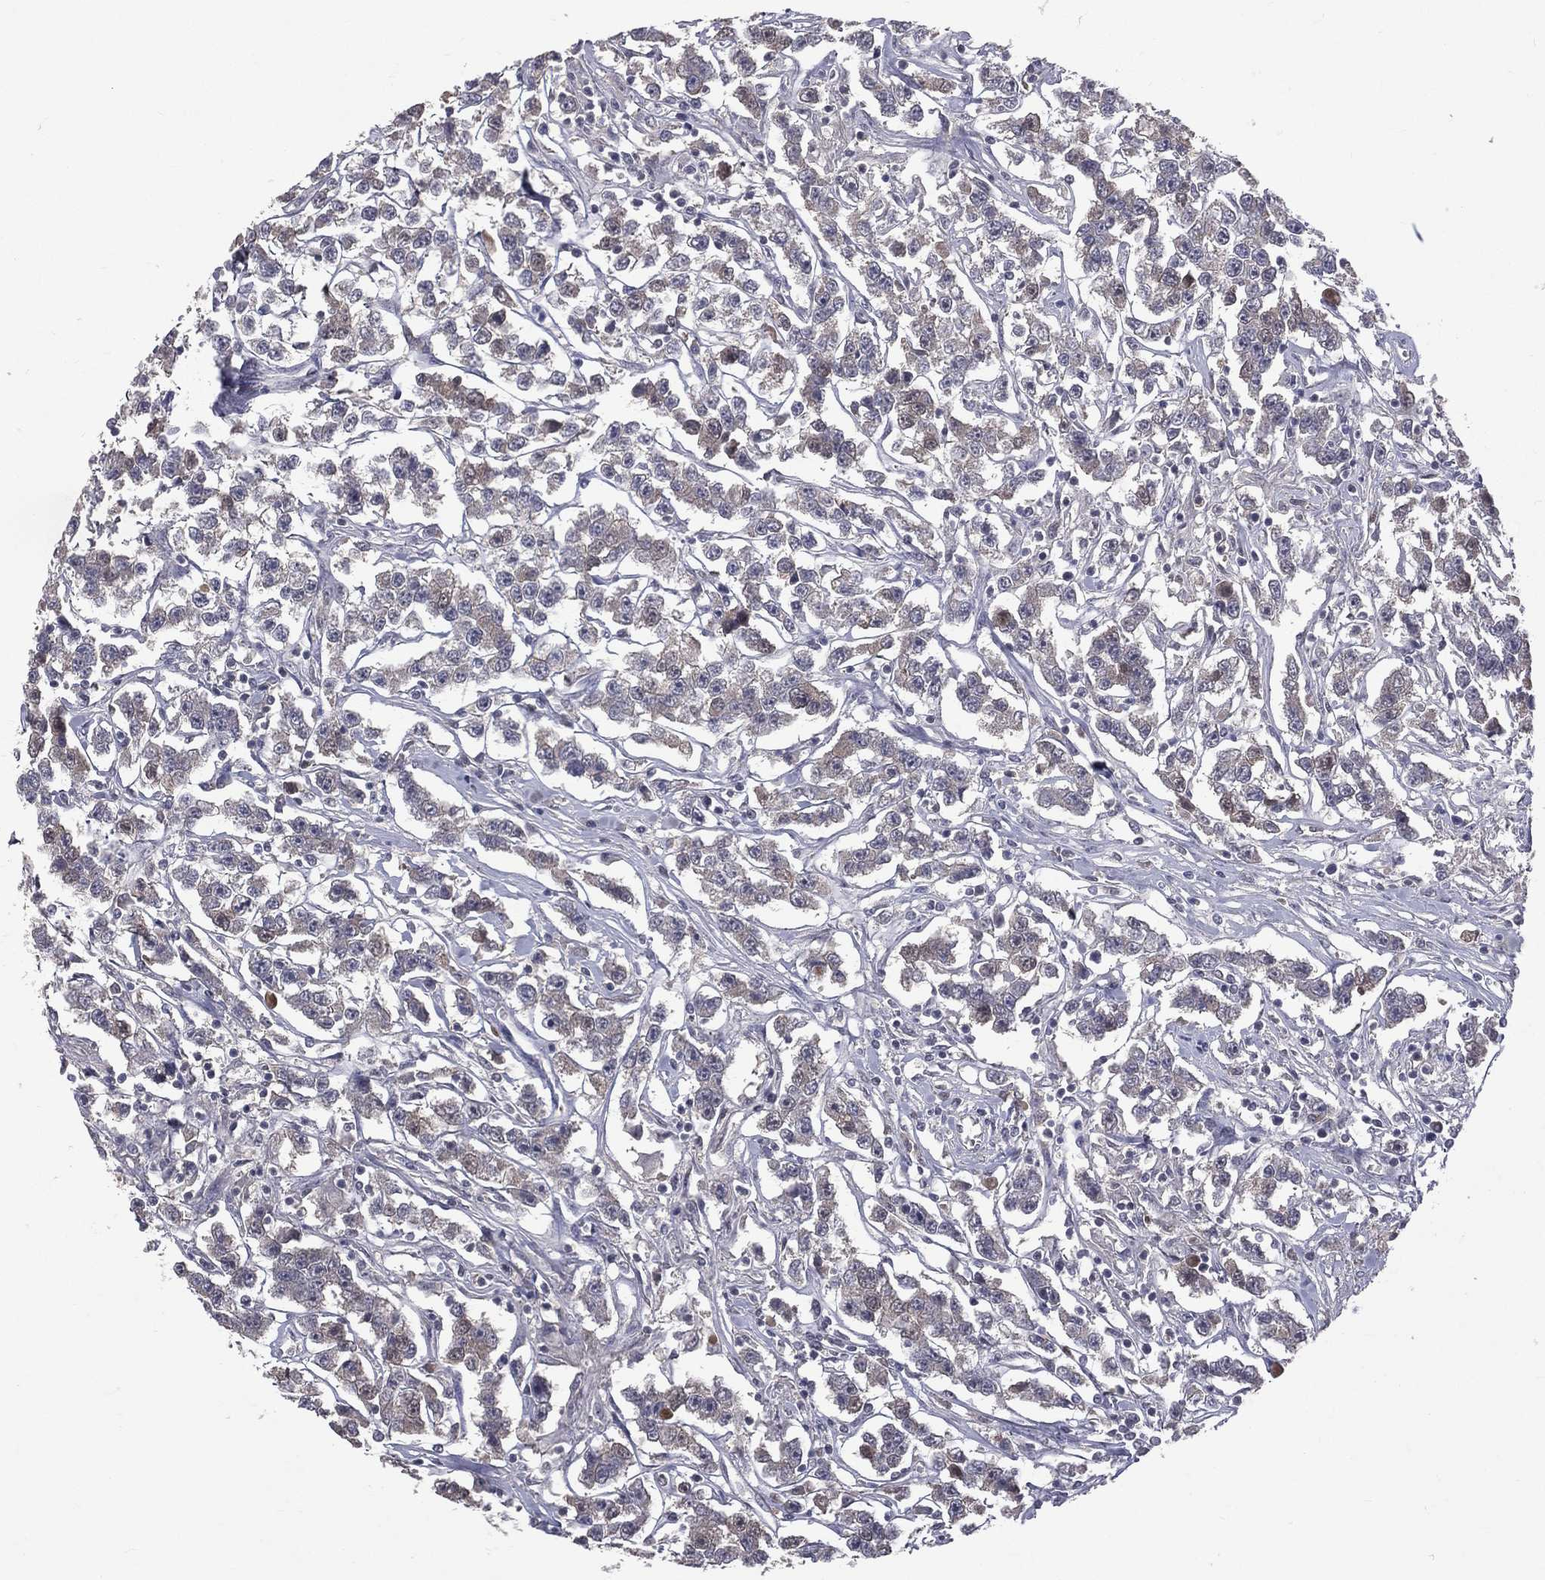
{"staining": {"intensity": "weak", "quantity": "25%-75%", "location": "cytoplasmic/membranous"}, "tissue": "testis cancer", "cell_type": "Tumor cells", "image_type": "cancer", "snomed": [{"axis": "morphology", "description": "Seminoma, NOS"}, {"axis": "topography", "description": "Testis"}], "caption": "Immunohistochemical staining of seminoma (testis) shows low levels of weak cytoplasmic/membranous staining in approximately 25%-75% of tumor cells.", "gene": "DSG4", "patient": {"sex": "male", "age": 59}}